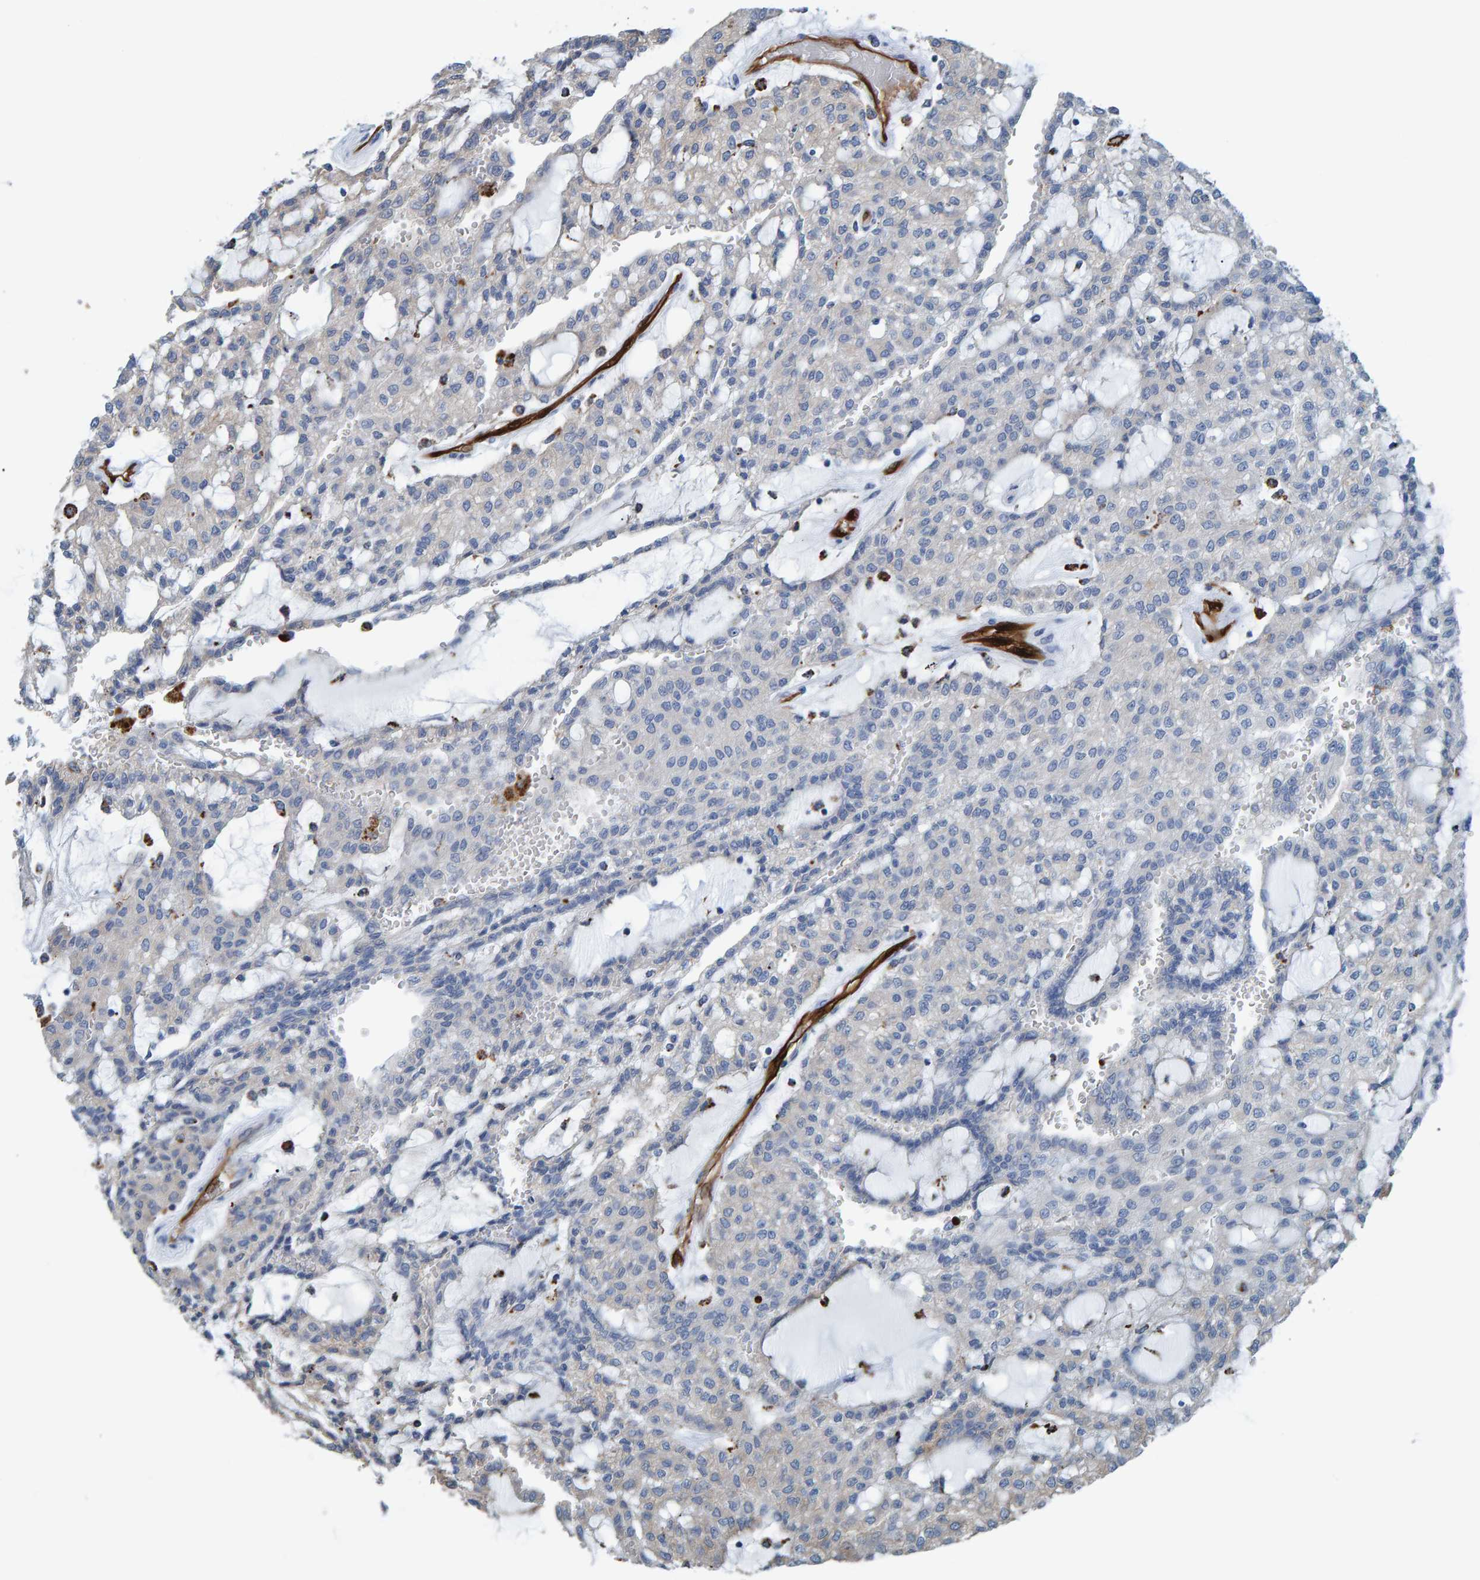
{"staining": {"intensity": "negative", "quantity": "none", "location": "none"}, "tissue": "renal cancer", "cell_type": "Tumor cells", "image_type": "cancer", "snomed": [{"axis": "morphology", "description": "Adenocarcinoma, NOS"}, {"axis": "topography", "description": "Kidney"}], "caption": "Immunohistochemical staining of renal cancer exhibits no significant staining in tumor cells. The staining is performed using DAB brown chromogen with nuclei counter-stained in using hematoxylin.", "gene": "IDO1", "patient": {"sex": "male", "age": 63}}